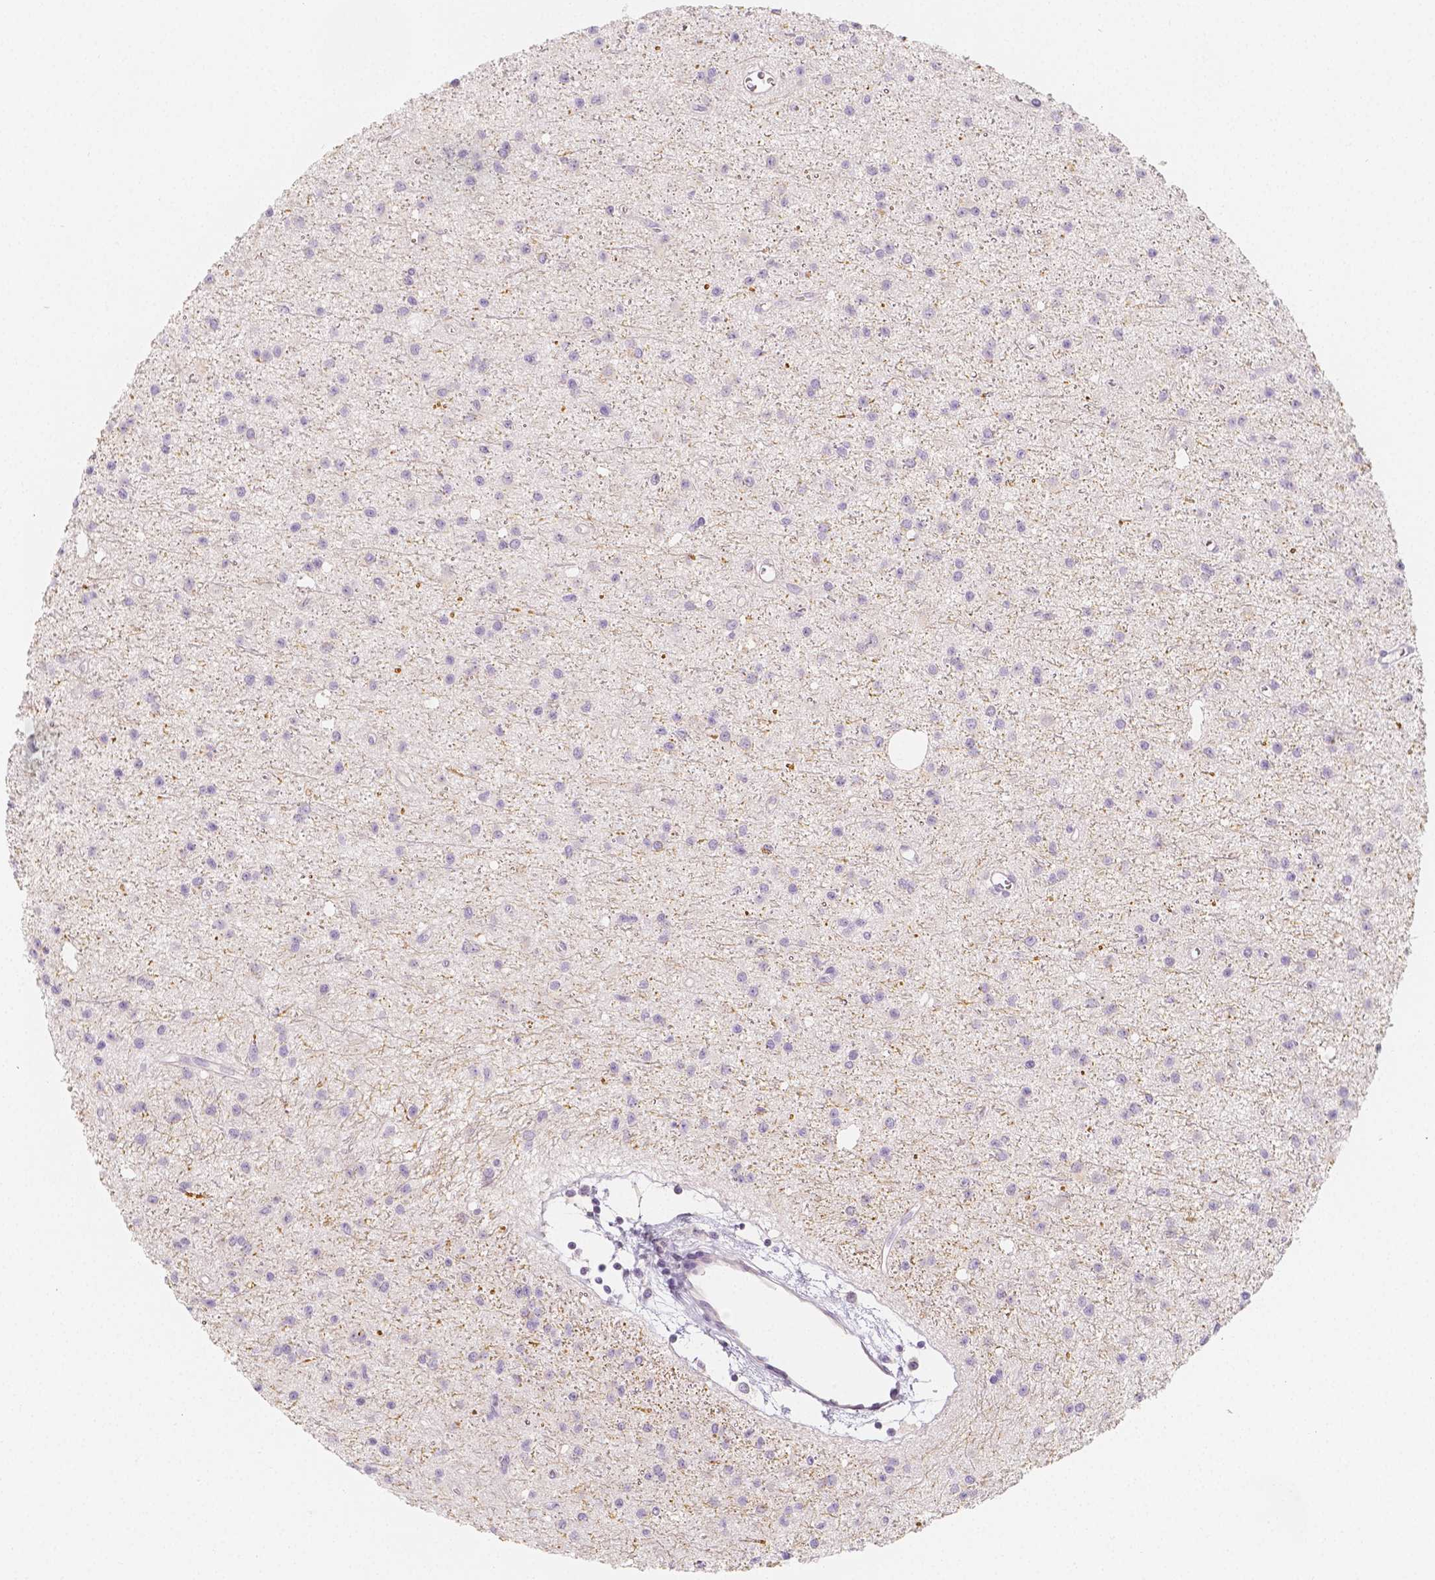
{"staining": {"intensity": "negative", "quantity": "none", "location": "none"}, "tissue": "glioma", "cell_type": "Tumor cells", "image_type": "cancer", "snomed": [{"axis": "morphology", "description": "Glioma, malignant, Low grade"}, {"axis": "topography", "description": "Brain"}], "caption": "IHC of malignant low-grade glioma reveals no expression in tumor cells.", "gene": "BATF", "patient": {"sex": "male", "age": 27}}